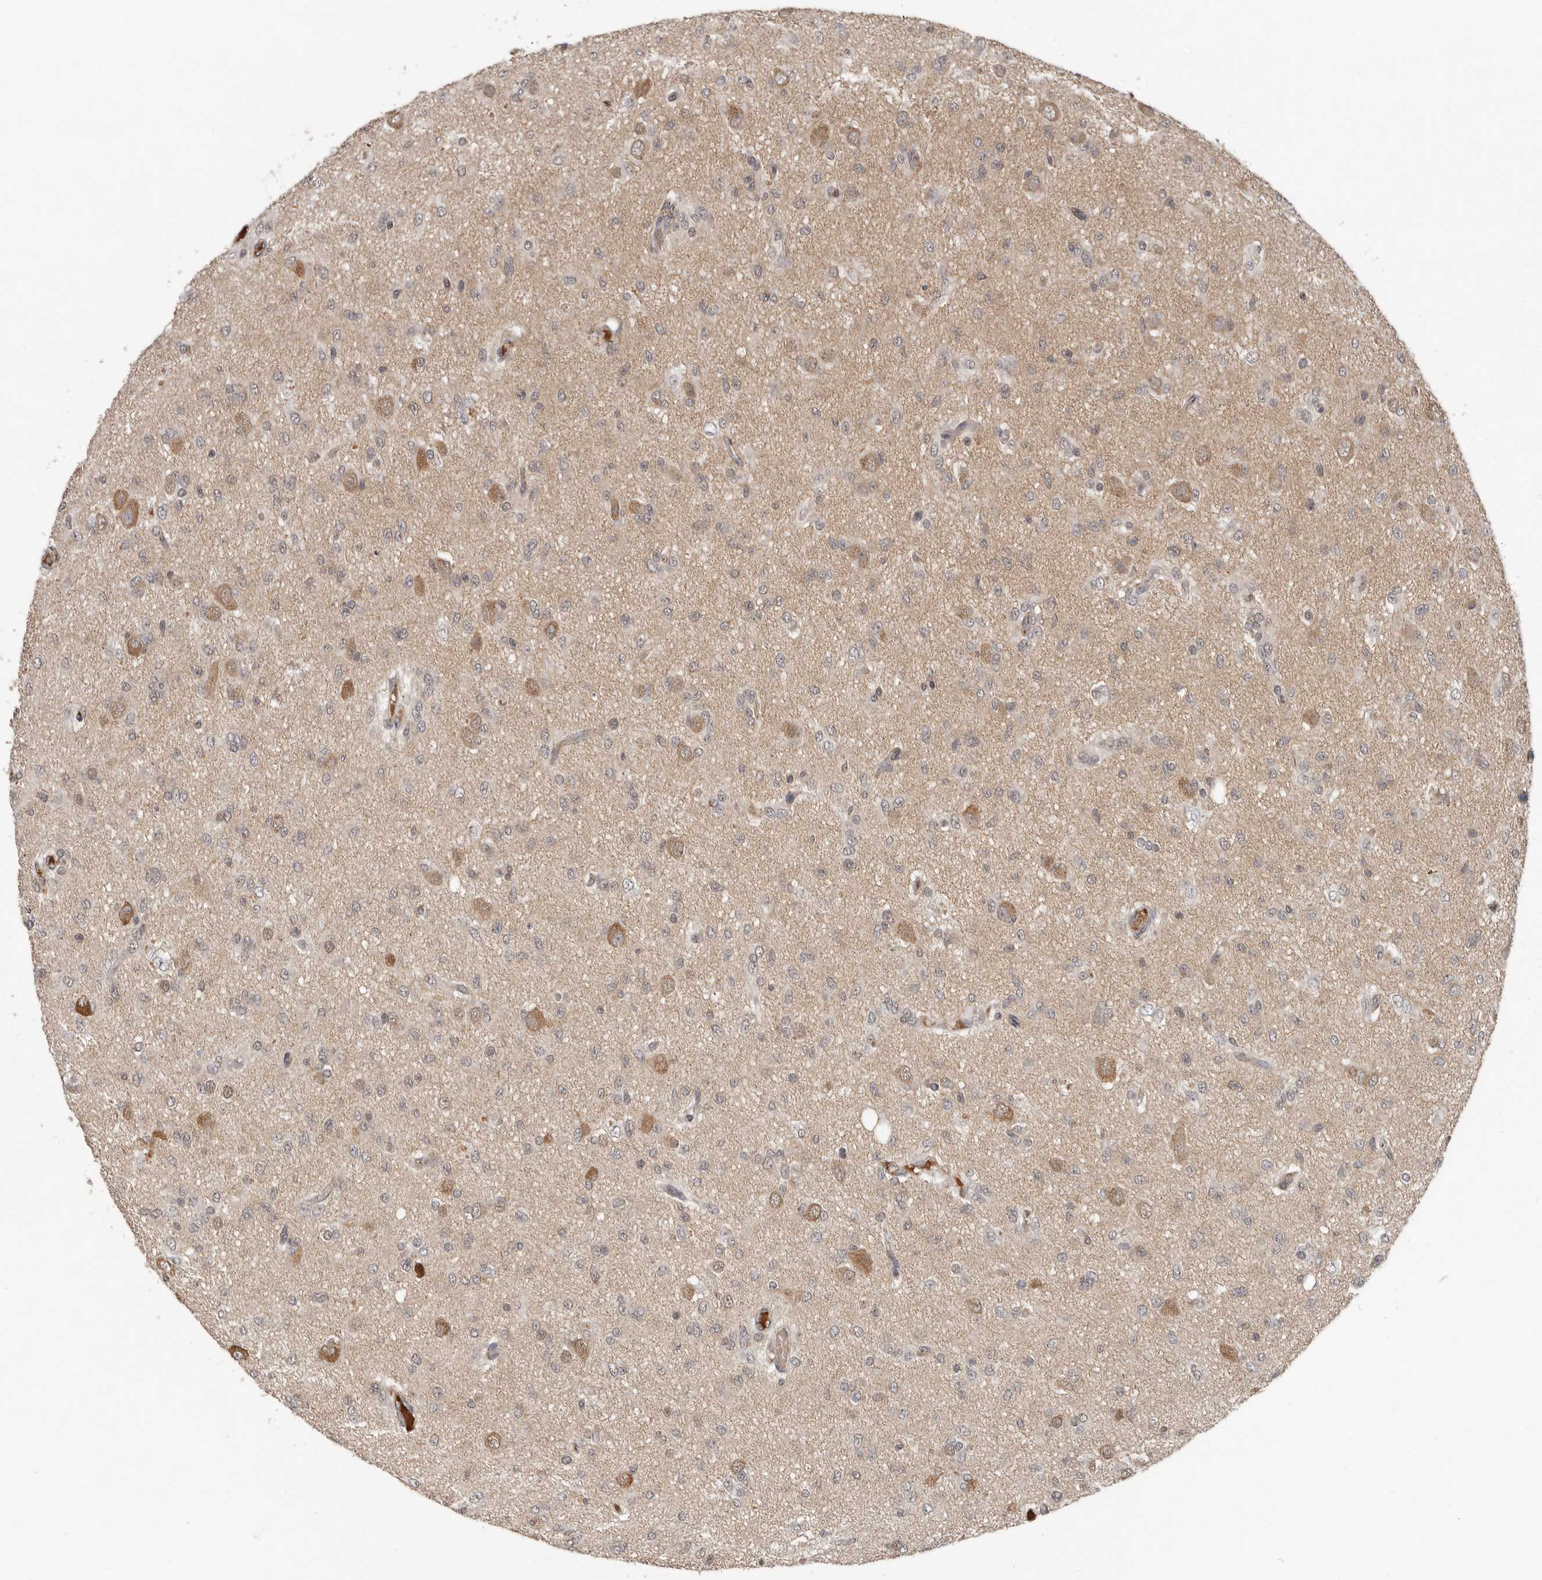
{"staining": {"intensity": "negative", "quantity": "none", "location": "none"}, "tissue": "glioma", "cell_type": "Tumor cells", "image_type": "cancer", "snomed": [{"axis": "morphology", "description": "Glioma, malignant, High grade"}, {"axis": "topography", "description": "Brain"}], "caption": "This is an immunohistochemistry (IHC) photomicrograph of human glioma. There is no expression in tumor cells.", "gene": "LRGUK", "patient": {"sex": "female", "age": 59}}